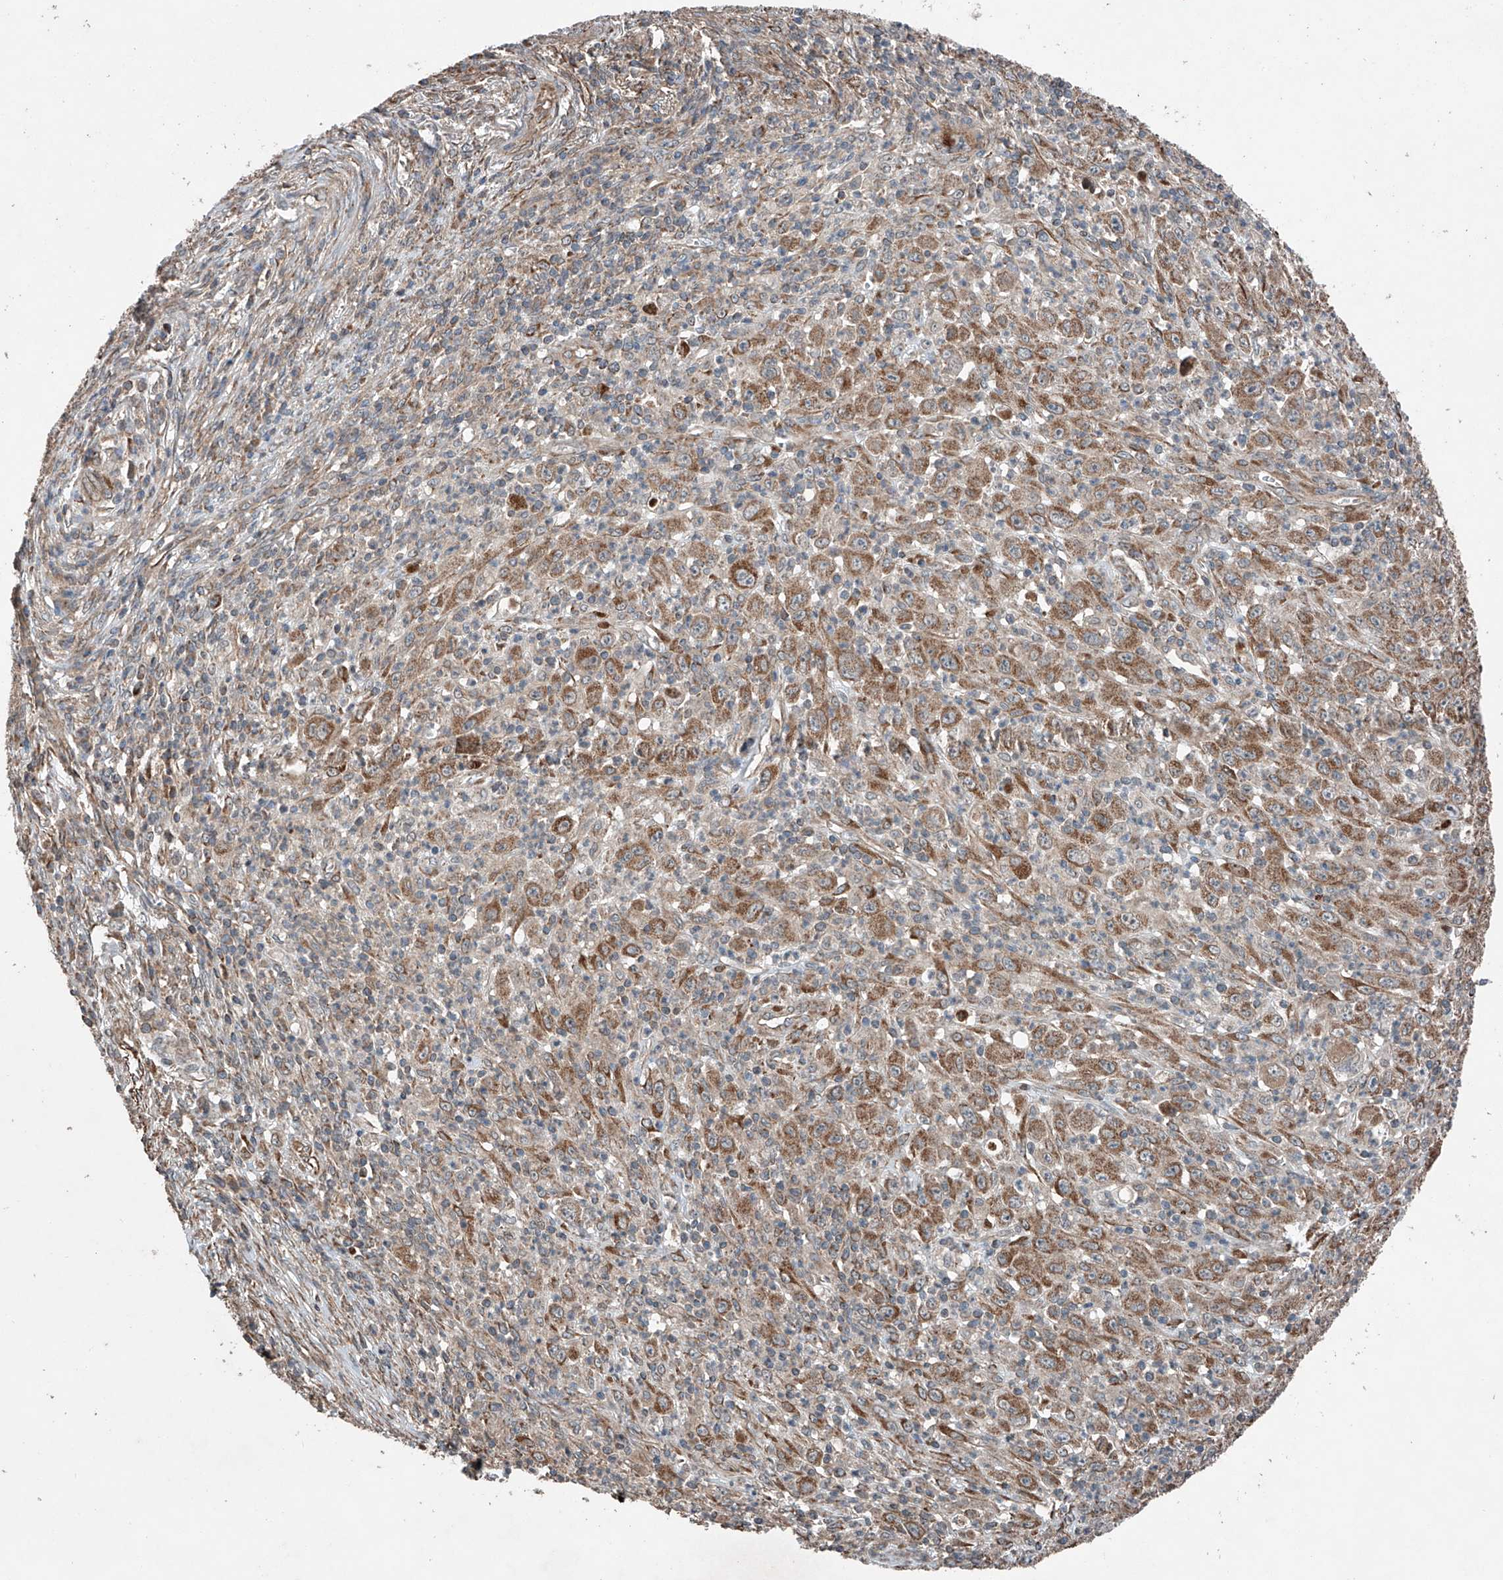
{"staining": {"intensity": "moderate", "quantity": "25%-75%", "location": "cytoplasmic/membranous"}, "tissue": "melanoma", "cell_type": "Tumor cells", "image_type": "cancer", "snomed": [{"axis": "morphology", "description": "Malignant melanoma, Metastatic site"}, {"axis": "topography", "description": "Skin"}], "caption": "About 25%-75% of tumor cells in melanoma demonstrate moderate cytoplasmic/membranous protein staining as visualized by brown immunohistochemical staining.", "gene": "AP4B1", "patient": {"sex": "female", "age": 56}}